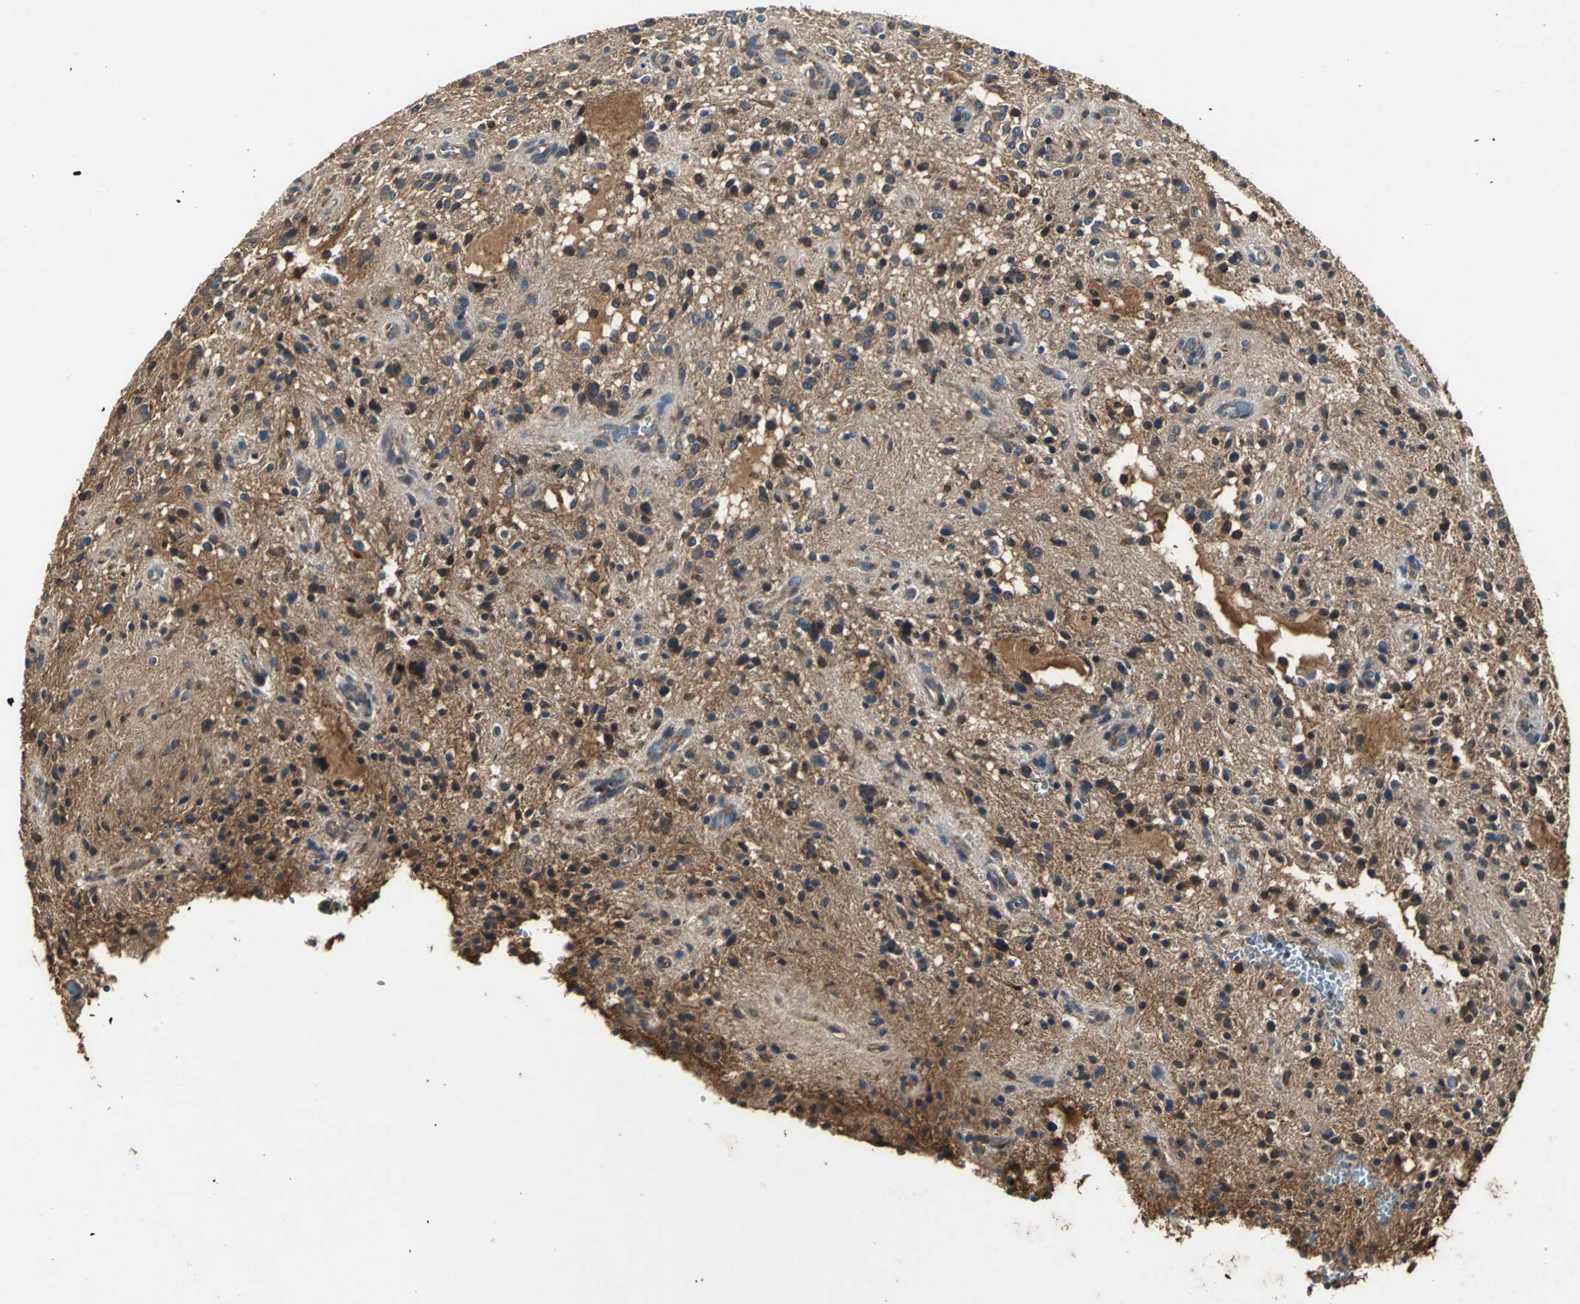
{"staining": {"intensity": "moderate", "quantity": ">75%", "location": "cytoplasmic/membranous"}, "tissue": "glioma", "cell_type": "Tumor cells", "image_type": "cancer", "snomed": [{"axis": "morphology", "description": "Glioma, malignant, NOS"}, {"axis": "topography", "description": "Cerebellum"}], "caption": "High-magnification brightfield microscopy of malignant glioma stained with DAB (brown) and counterstained with hematoxylin (blue). tumor cells exhibit moderate cytoplasmic/membranous positivity is identified in approximately>75% of cells.", "gene": "IRF3", "patient": {"sex": "female", "age": 10}}